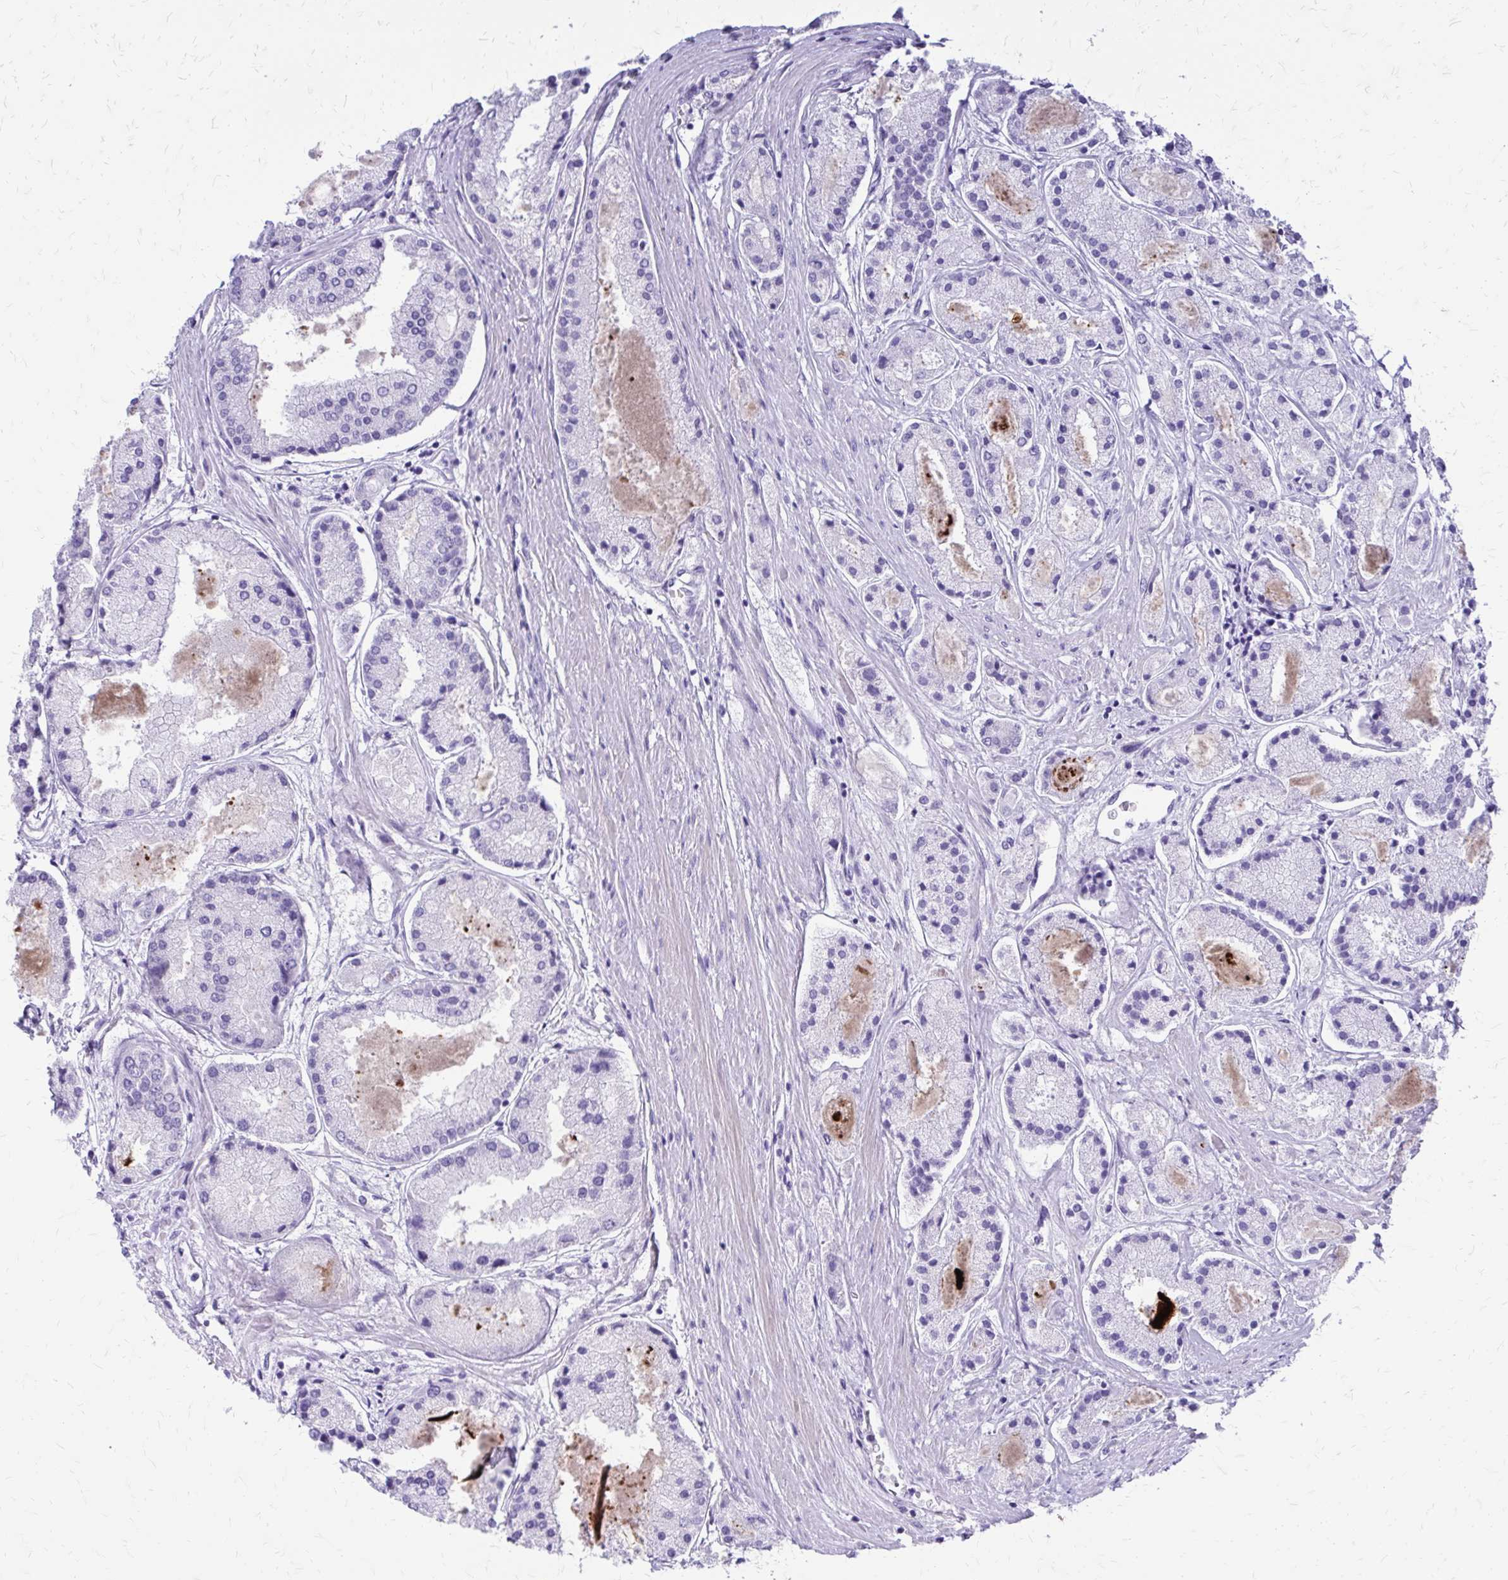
{"staining": {"intensity": "negative", "quantity": "none", "location": "none"}, "tissue": "prostate cancer", "cell_type": "Tumor cells", "image_type": "cancer", "snomed": [{"axis": "morphology", "description": "Adenocarcinoma, High grade"}, {"axis": "topography", "description": "Prostate"}], "caption": "Protein analysis of high-grade adenocarcinoma (prostate) exhibits no significant expression in tumor cells. The staining was performed using DAB to visualize the protein expression in brown, while the nuclei were stained in blue with hematoxylin (Magnification: 20x).", "gene": "LCN15", "patient": {"sex": "male", "age": 67}}